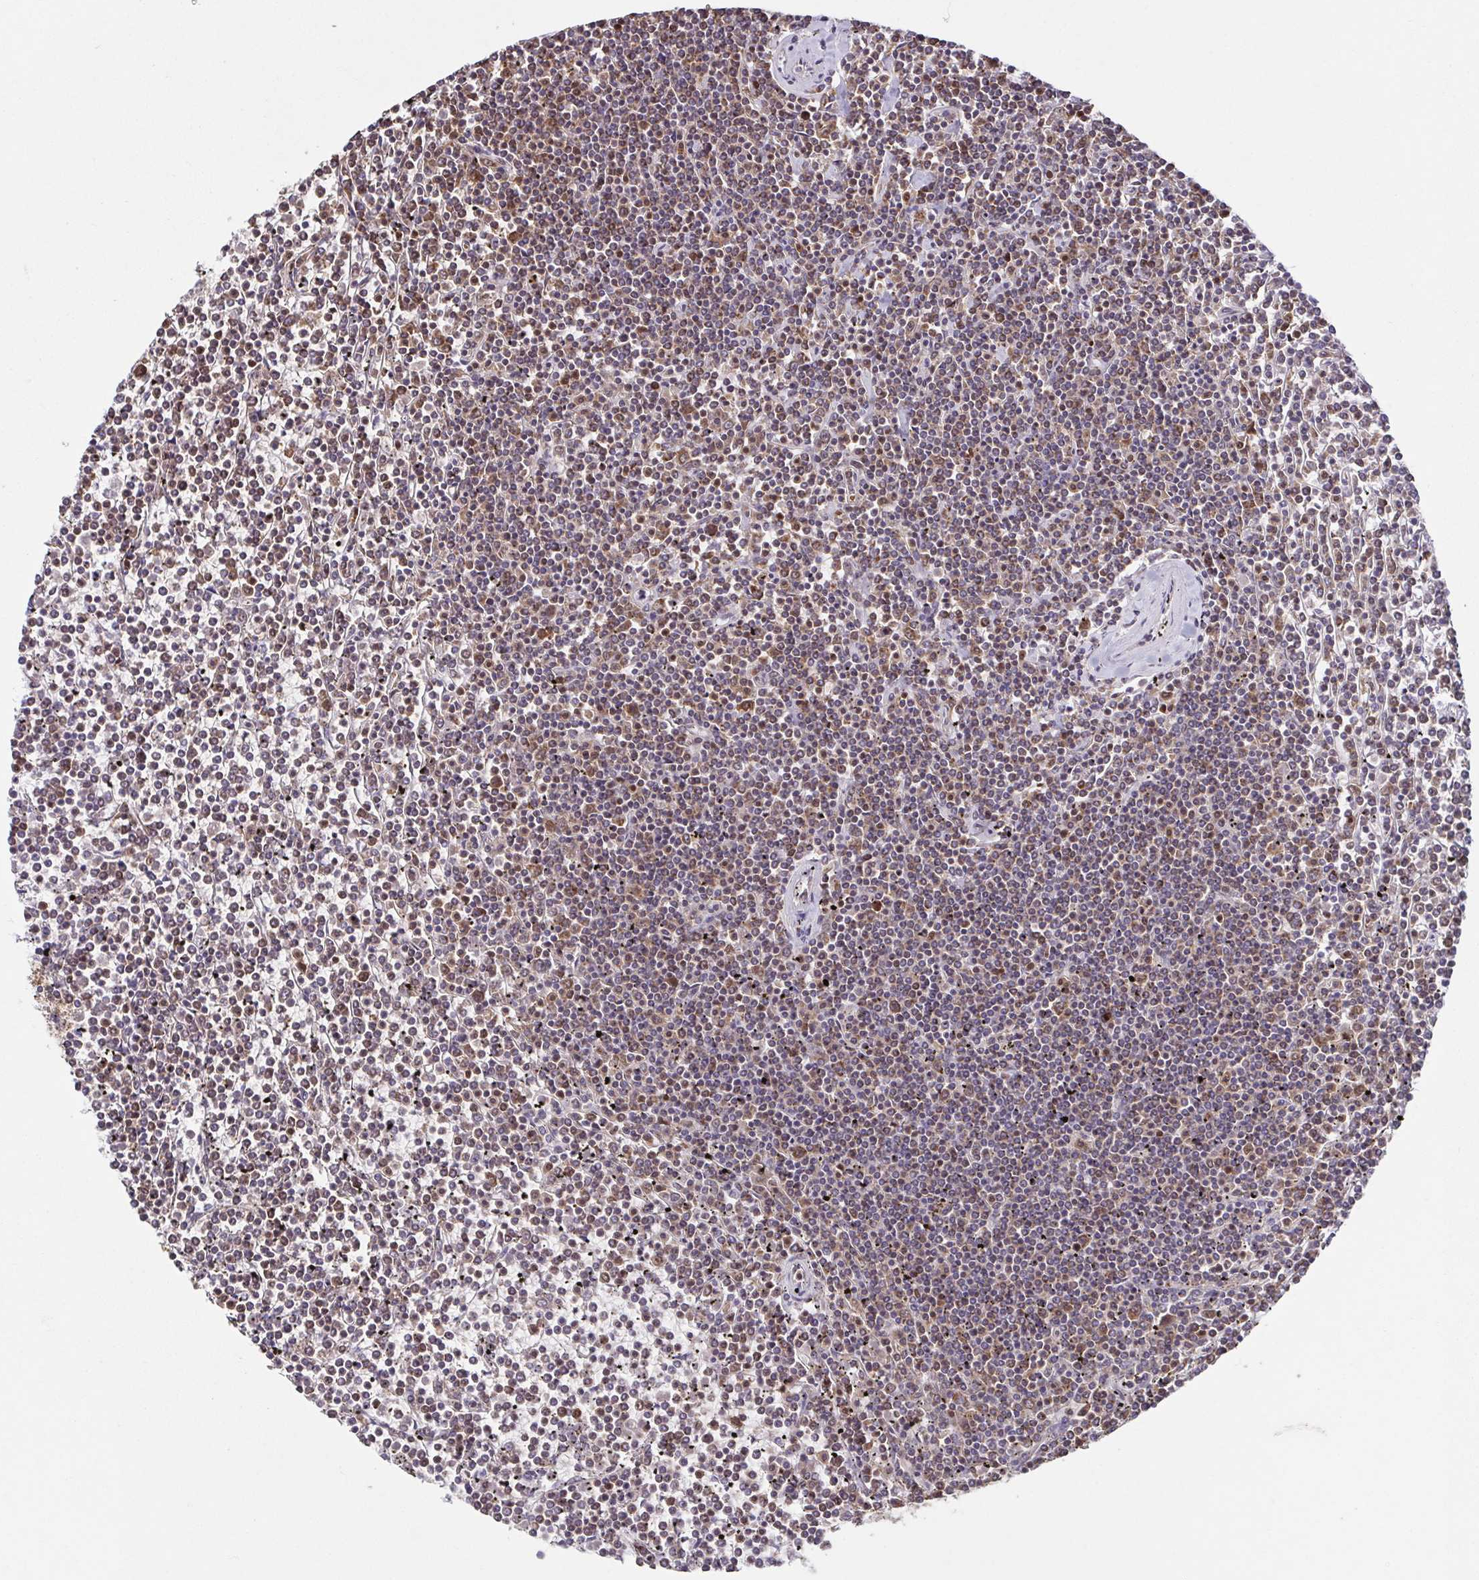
{"staining": {"intensity": "moderate", "quantity": "25%-75%", "location": "cytoplasmic/membranous"}, "tissue": "lymphoma", "cell_type": "Tumor cells", "image_type": "cancer", "snomed": [{"axis": "morphology", "description": "Malignant lymphoma, non-Hodgkin's type, Low grade"}, {"axis": "topography", "description": "Spleen"}], "caption": "There is medium levels of moderate cytoplasmic/membranous expression in tumor cells of lymphoma, as demonstrated by immunohistochemical staining (brown color).", "gene": "DIP2B", "patient": {"sex": "female", "age": 19}}